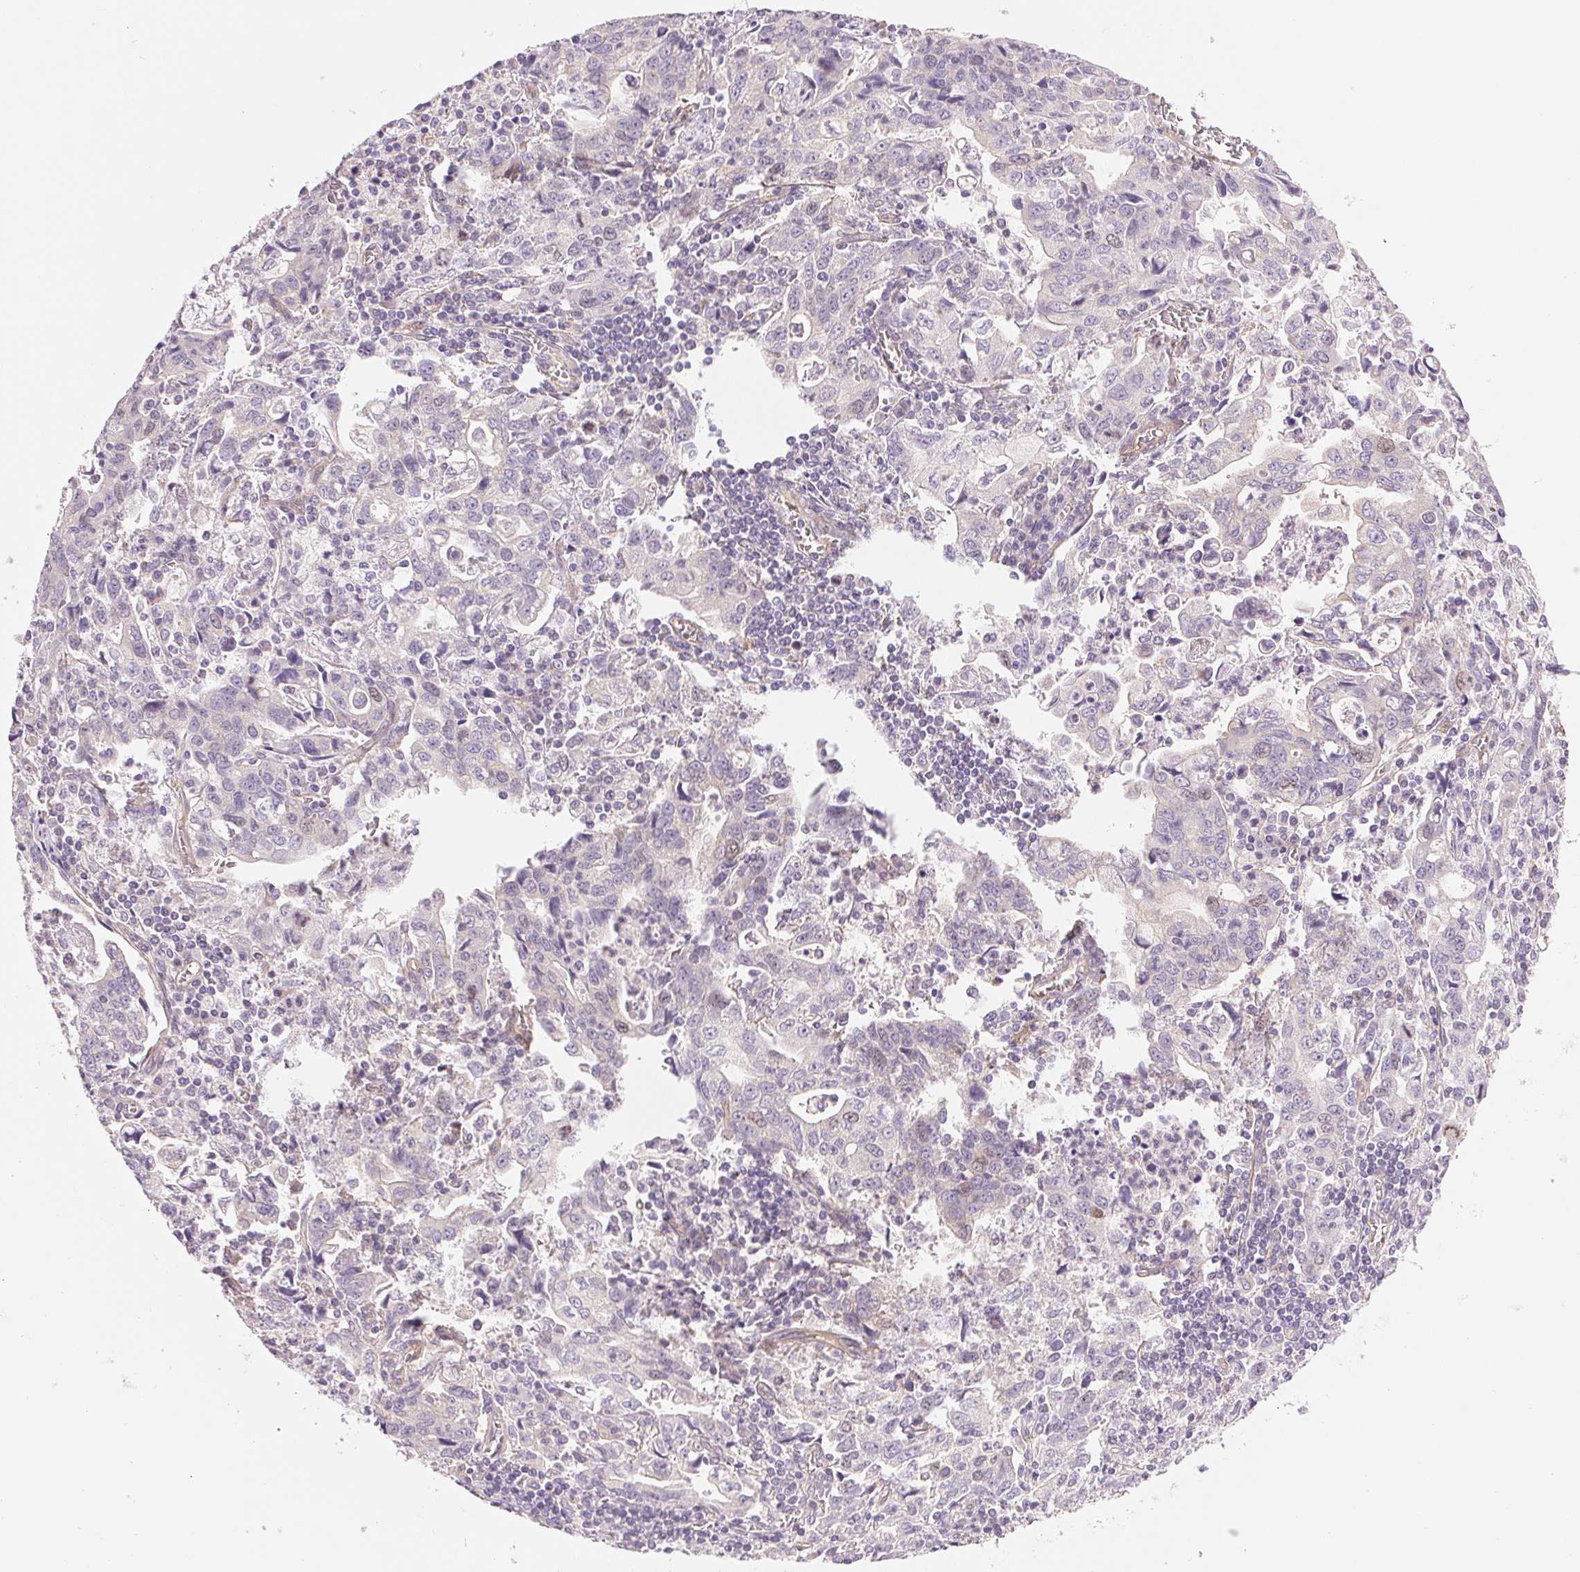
{"staining": {"intensity": "negative", "quantity": "none", "location": "none"}, "tissue": "stomach cancer", "cell_type": "Tumor cells", "image_type": "cancer", "snomed": [{"axis": "morphology", "description": "Adenocarcinoma, NOS"}, {"axis": "topography", "description": "Stomach, upper"}], "caption": "Stomach cancer (adenocarcinoma) was stained to show a protein in brown. There is no significant expression in tumor cells. (Immunohistochemistry (ihc), brightfield microscopy, high magnification).", "gene": "SMTN", "patient": {"sex": "male", "age": 85}}